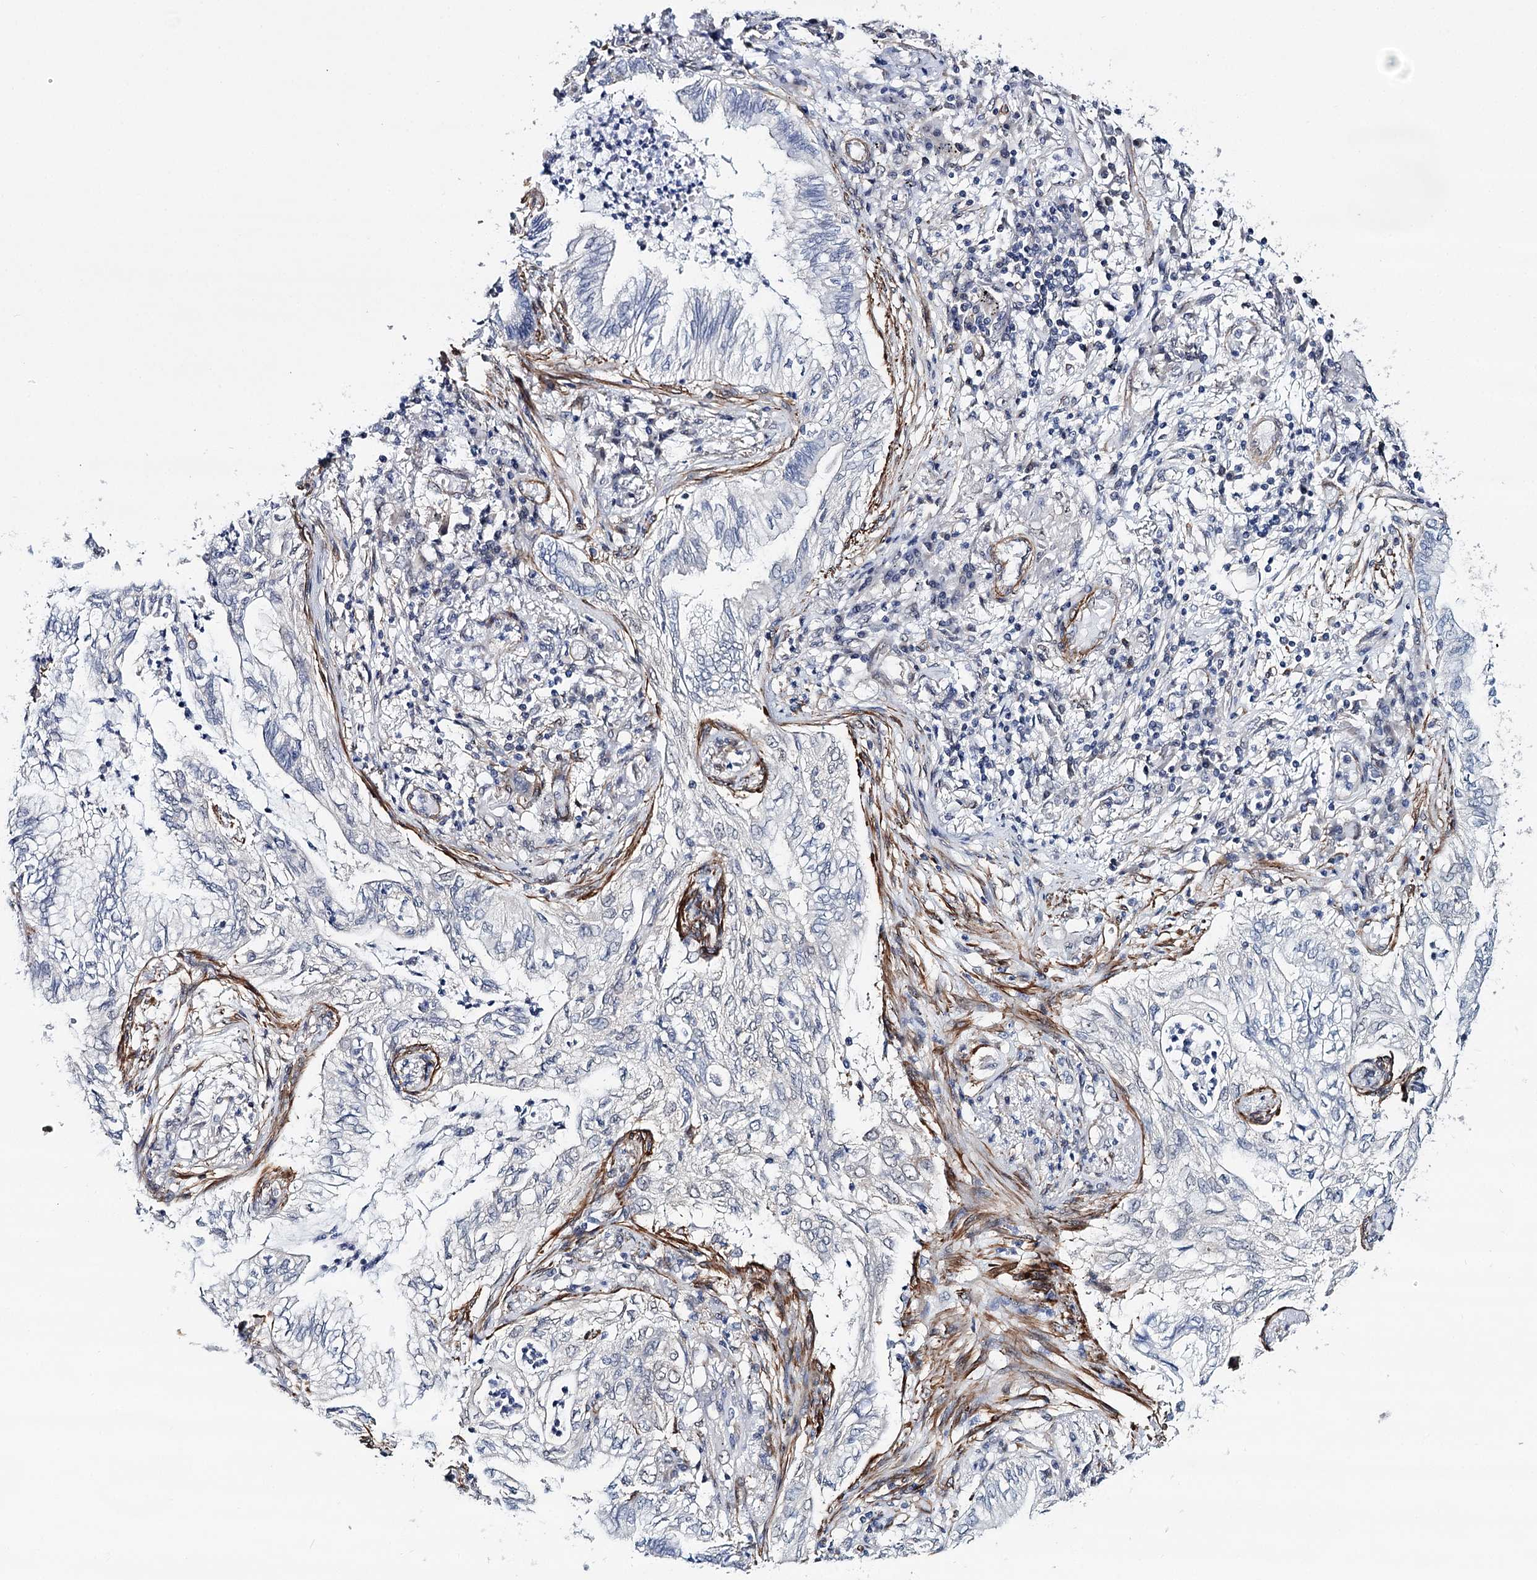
{"staining": {"intensity": "negative", "quantity": "none", "location": "none"}, "tissue": "lung cancer", "cell_type": "Tumor cells", "image_type": "cancer", "snomed": [{"axis": "morphology", "description": "Normal tissue, NOS"}, {"axis": "morphology", "description": "Adenocarcinoma, NOS"}, {"axis": "topography", "description": "Bronchus"}, {"axis": "topography", "description": "Lung"}], "caption": "Tumor cells are negative for protein expression in human lung adenocarcinoma.", "gene": "PPP2R5B", "patient": {"sex": "female", "age": 70}}